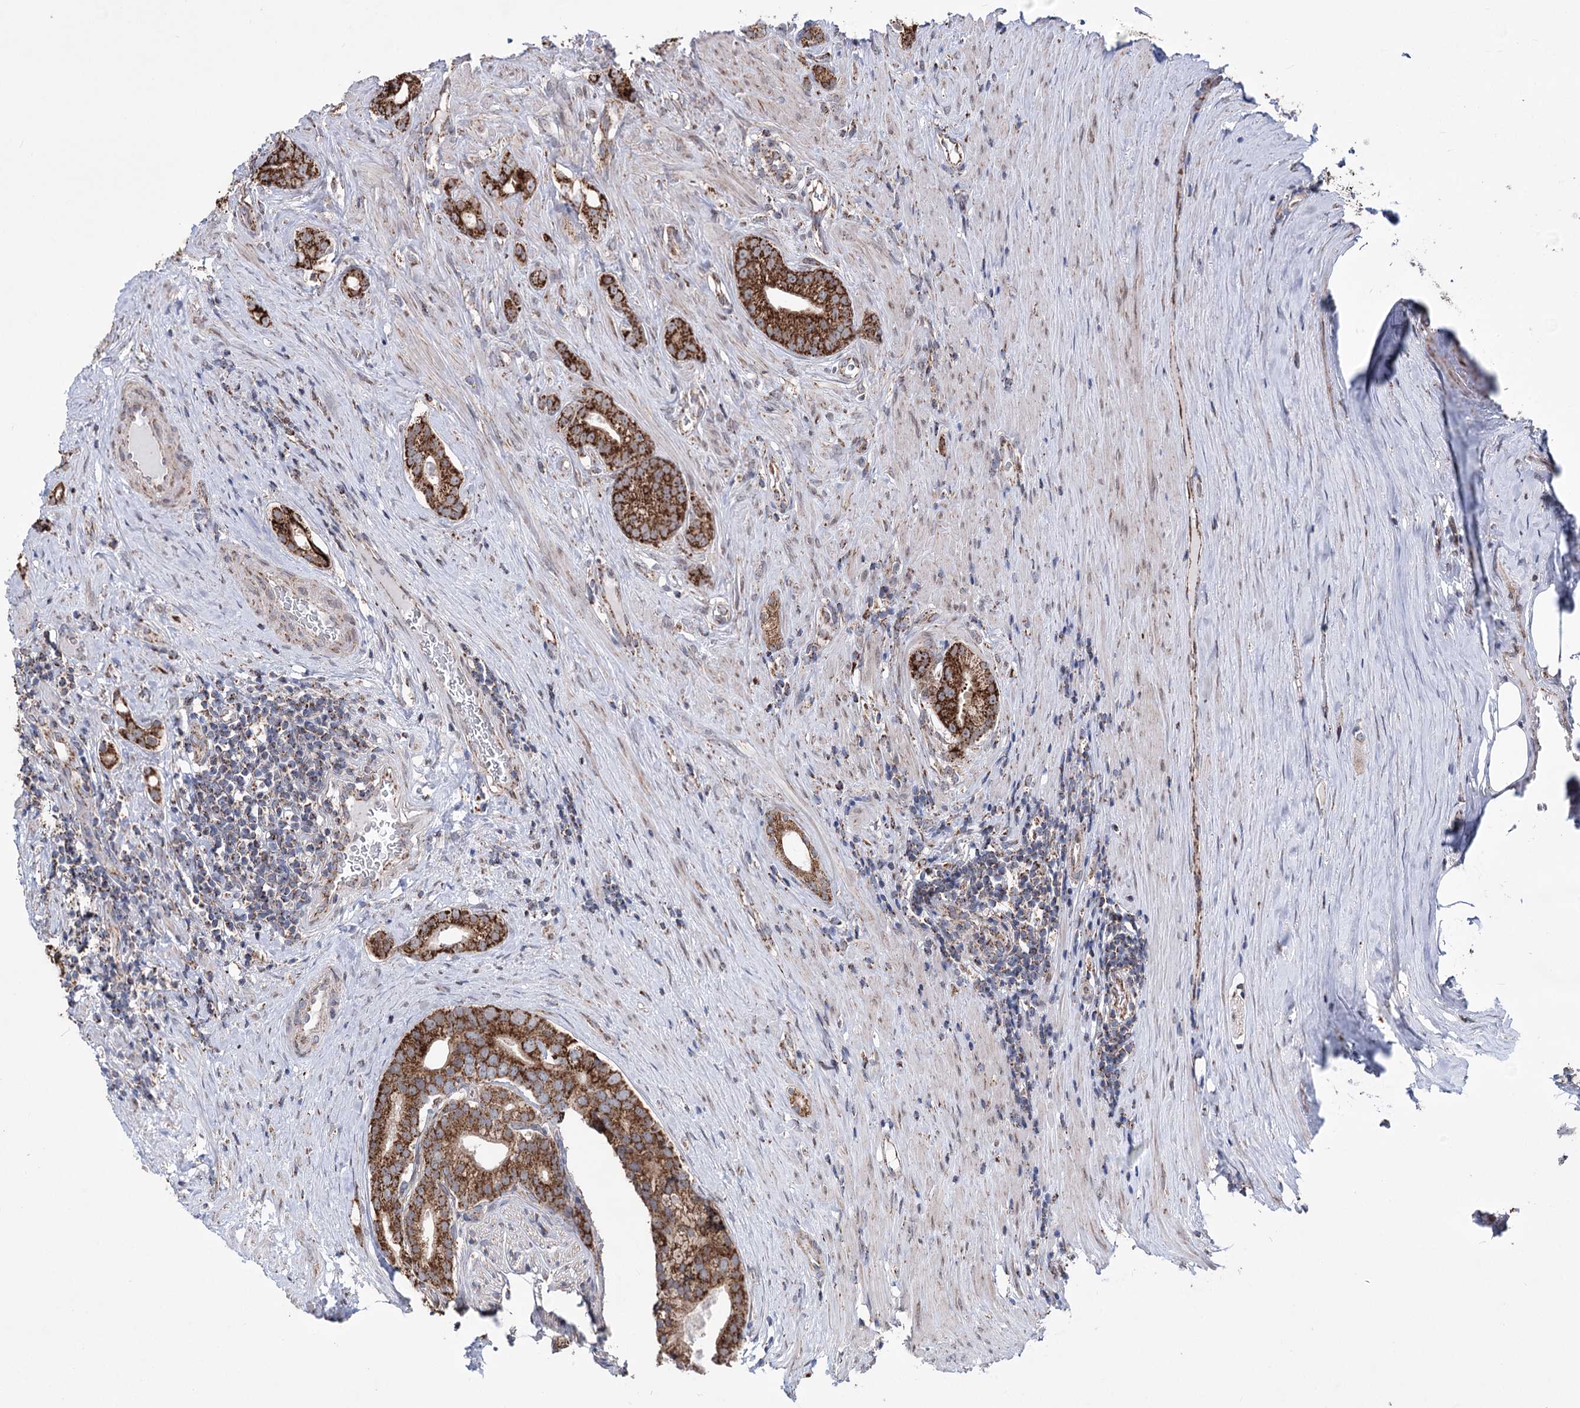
{"staining": {"intensity": "strong", "quantity": ">75%", "location": "cytoplasmic/membranous"}, "tissue": "prostate cancer", "cell_type": "Tumor cells", "image_type": "cancer", "snomed": [{"axis": "morphology", "description": "Adenocarcinoma, Low grade"}, {"axis": "topography", "description": "Prostate"}], "caption": "Prostate cancer (adenocarcinoma (low-grade)) tissue shows strong cytoplasmic/membranous expression in approximately >75% of tumor cells, visualized by immunohistochemistry.", "gene": "CREB3L4", "patient": {"sex": "male", "age": 71}}